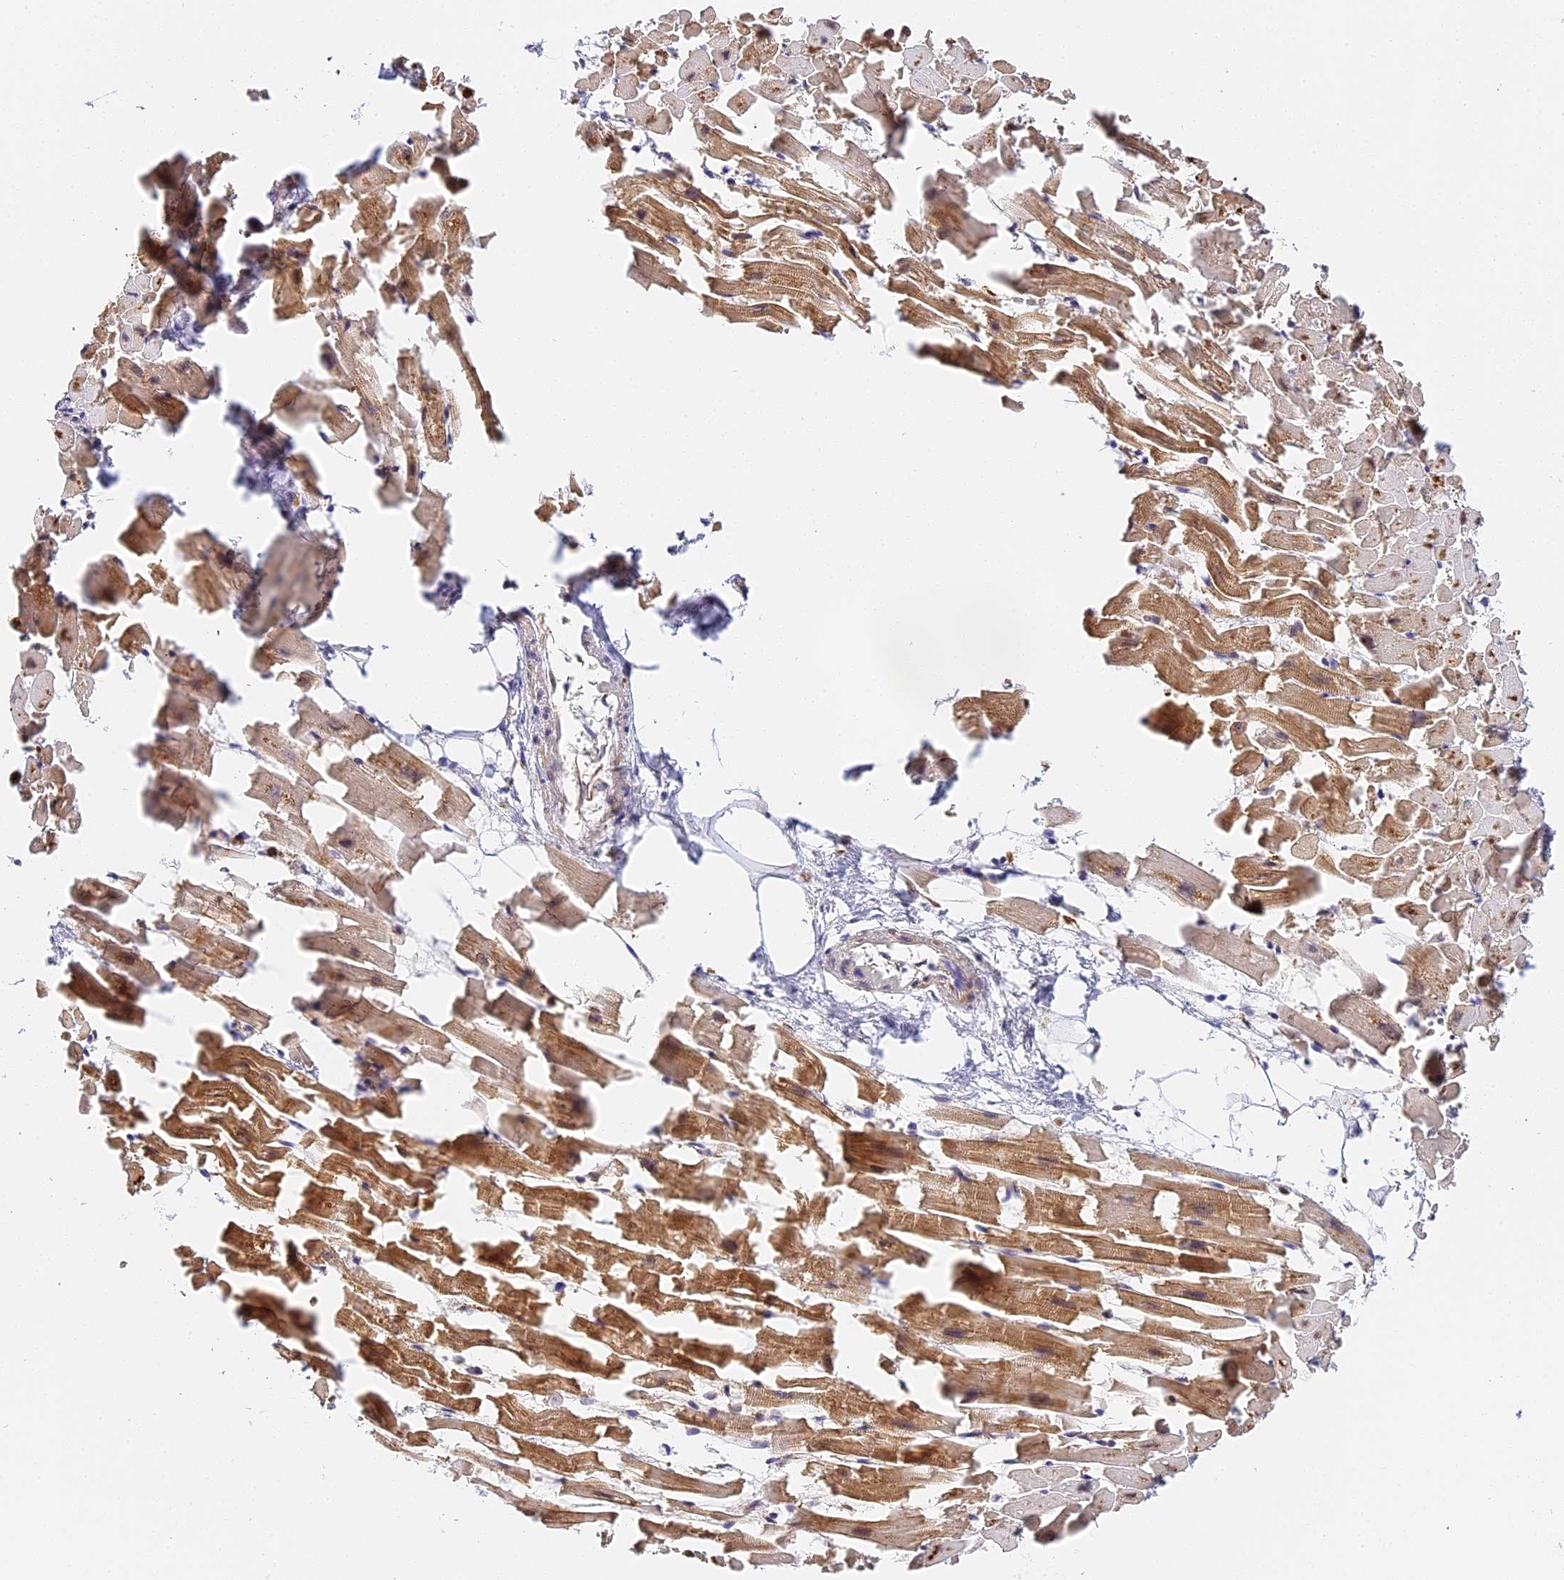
{"staining": {"intensity": "moderate", "quantity": ">75%", "location": "cytoplasmic/membranous"}, "tissue": "heart muscle", "cell_type": "Cardiomyocytes", "image_type": "normal", "snomed": [{"axis": "morphology", "description": "Normal tissue, NOS"}, {"axis": "topography", "description": "Heart"}], "caption": "Heart muscle stained with immunohistochemistry (IHC) shows moderate cytoplasmic/membranous staining in about >75% of cardiomyocytes.", "gene": "IMPACT", "patient": {"sex": "female", "age": 64}}